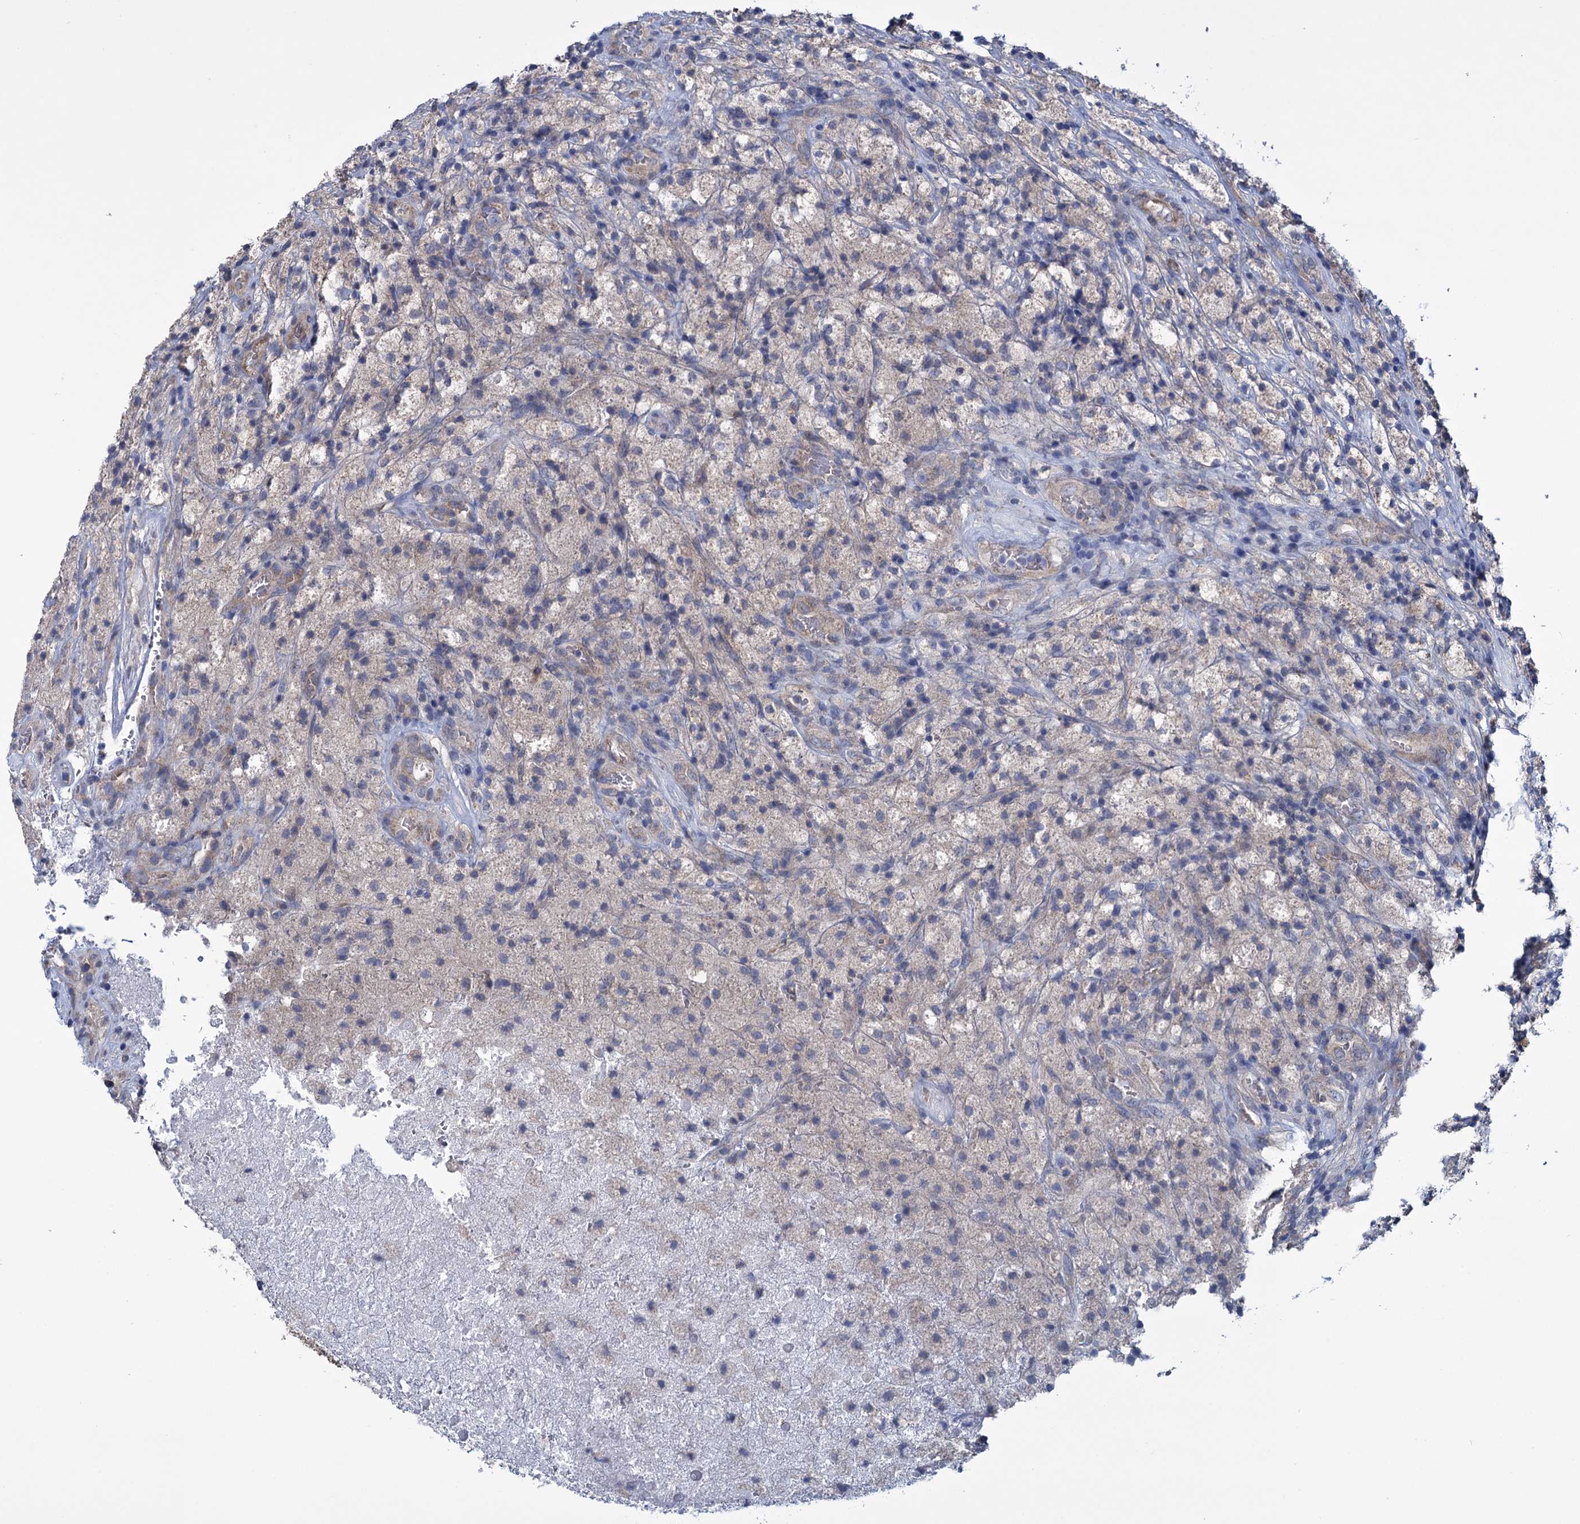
{"staining": {"intensity": "negative", "quantity": "none", "location": "none"}, "tissue": "glioma", "cell_type": "Tumor cells", "image_type": "cancer", "snomed": [{"axis": "morphology", "description": "Glioma, malignant, High grade"}, {"axis": "topography", "description": "Brain"}], "caption": "The immunohistochemistry (IHC) histopathology image has no significant expression in tumor cells of malignant glioma (high-grade) tissue.", "gene": "GSTM2", "patient": {"sex": "male", "age": 69}}